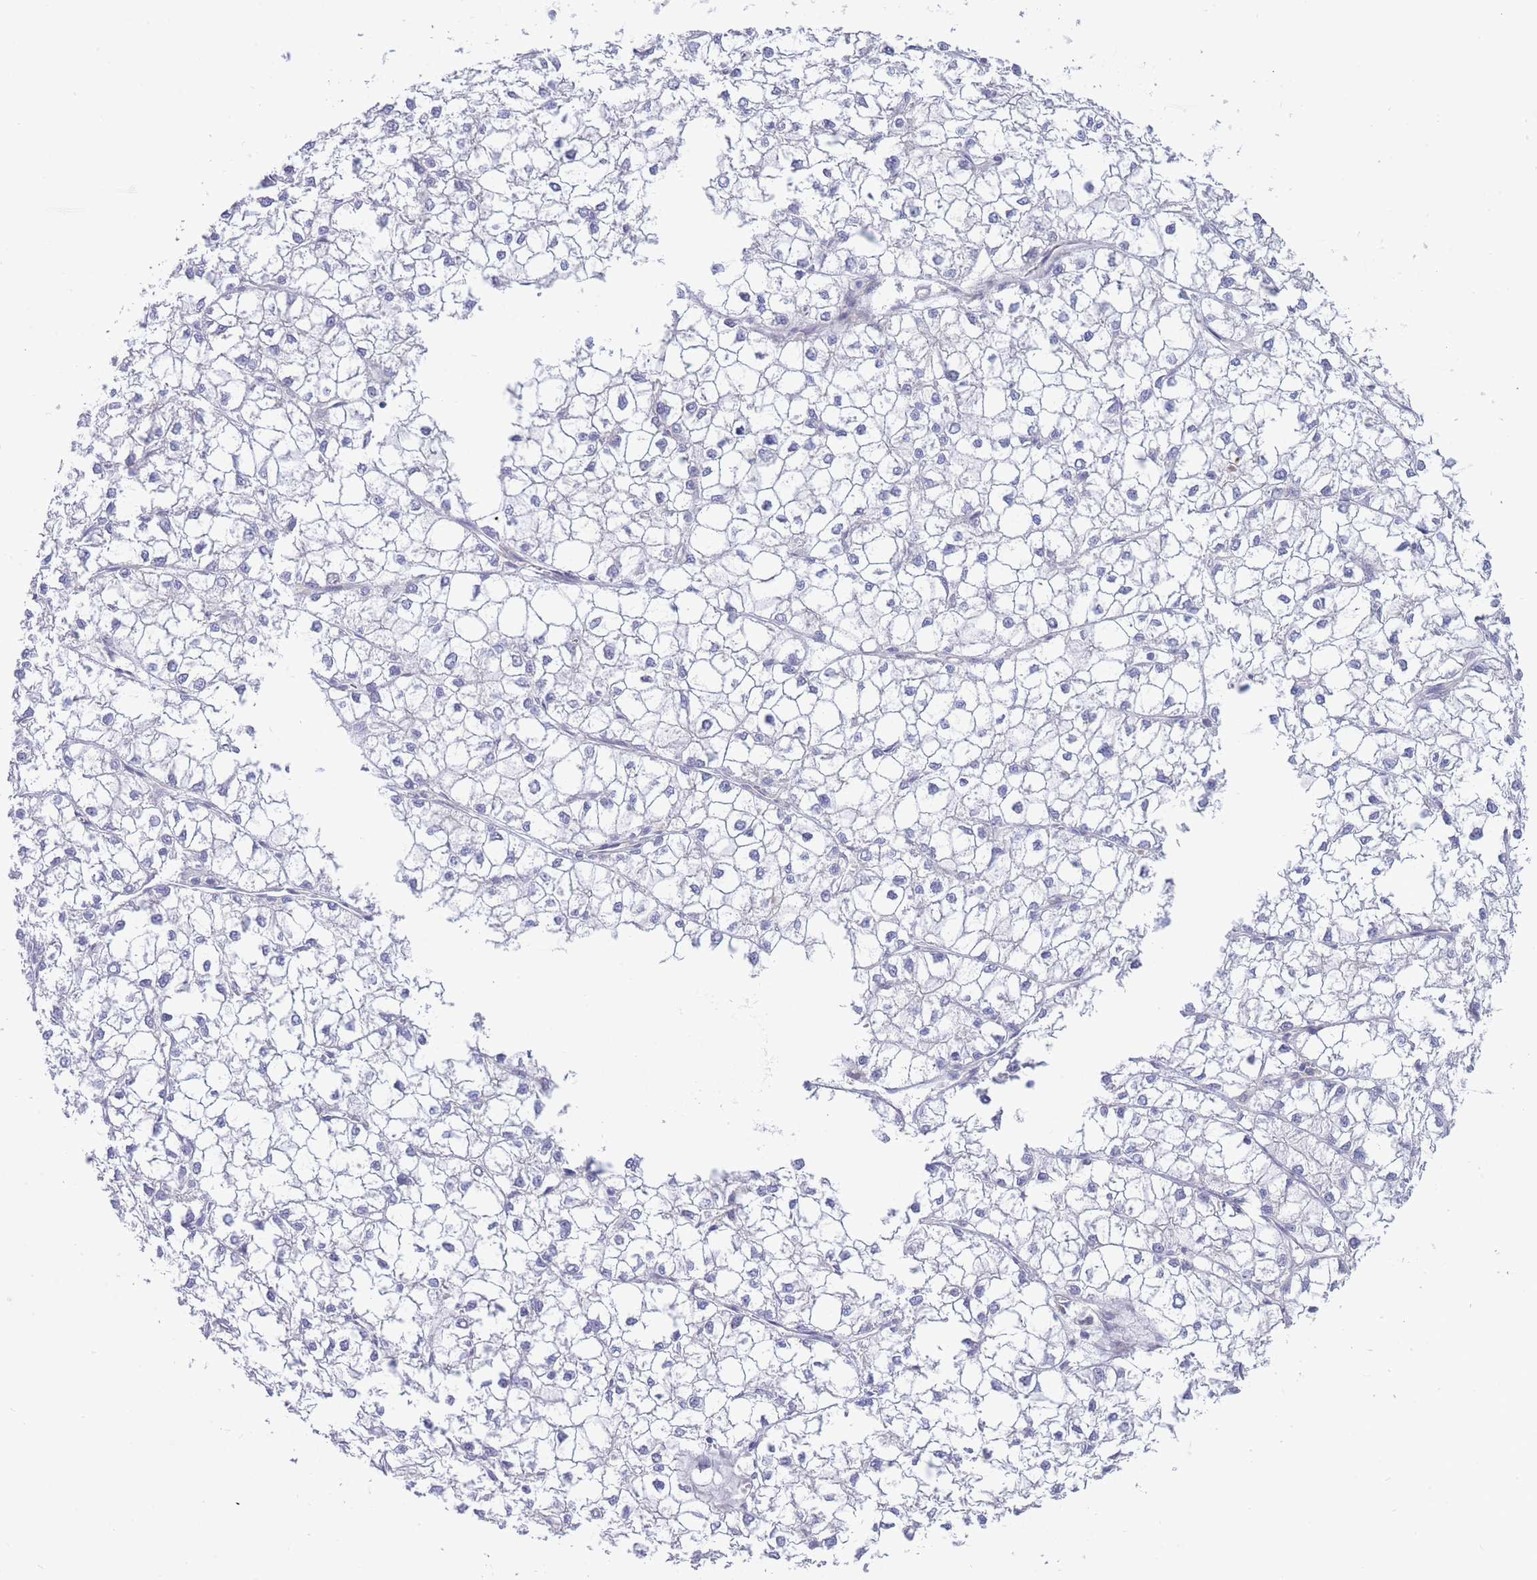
{"staining": {"intensity": "negative", "quantity": "none", "location": "none"}, "tissue": "liver cancer", "cell_type": "Tumor cells", "image_type": "cancer", "snomed": [{"axis": "morphology", "description": "Carcinoma, Hepatocellular, NOS"}, {"axis": "topography", "description": "Liver"}], "caption": "Micrograph shows no significant protein staining in tumor cells of hepatocellular carcinoma (liver).", "gene": "SUGT1", "patient": {"sex": "female", "age": 43}}